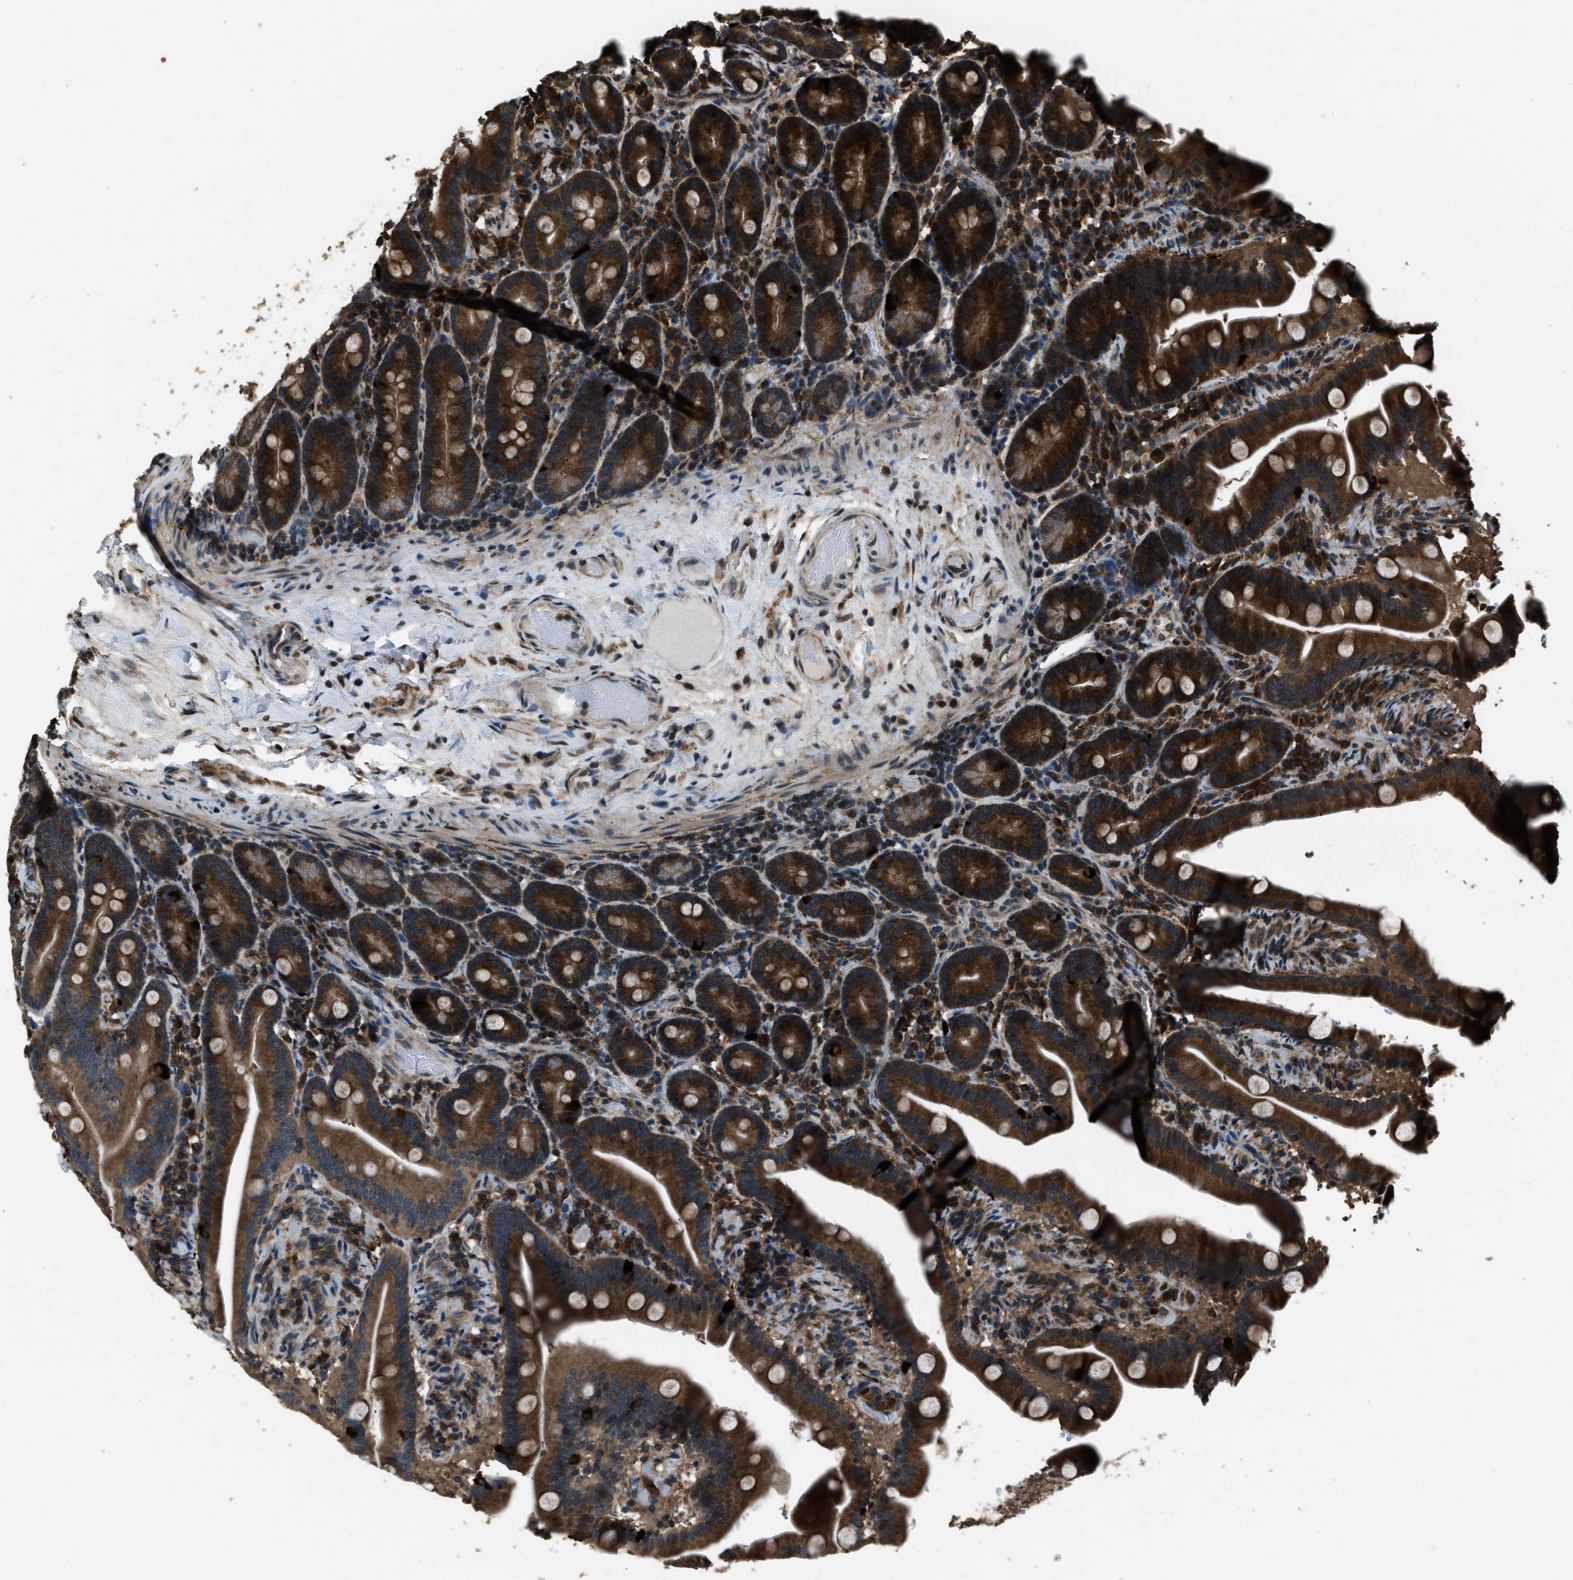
{"staining": {"intensity": "strong", "quantity": ">75%", "location": "cytoplasmic/membranous"}, "tissue": "duodenum", "cell_type": "Glandular cells", "image_type": "normal", "snomed": [{"axis": "morphology", "description": "Normal tissue, NOS"}, {"axis": "topography", "description": "Duodenum"}], "caption": "Protein expression analysis of normal duodenum reveals strong cytoplasmic/membranous expression in approximately >75% of glandular cells.", "gene": "TRIM4", "patient": {"sex": "male", "age": 54}}